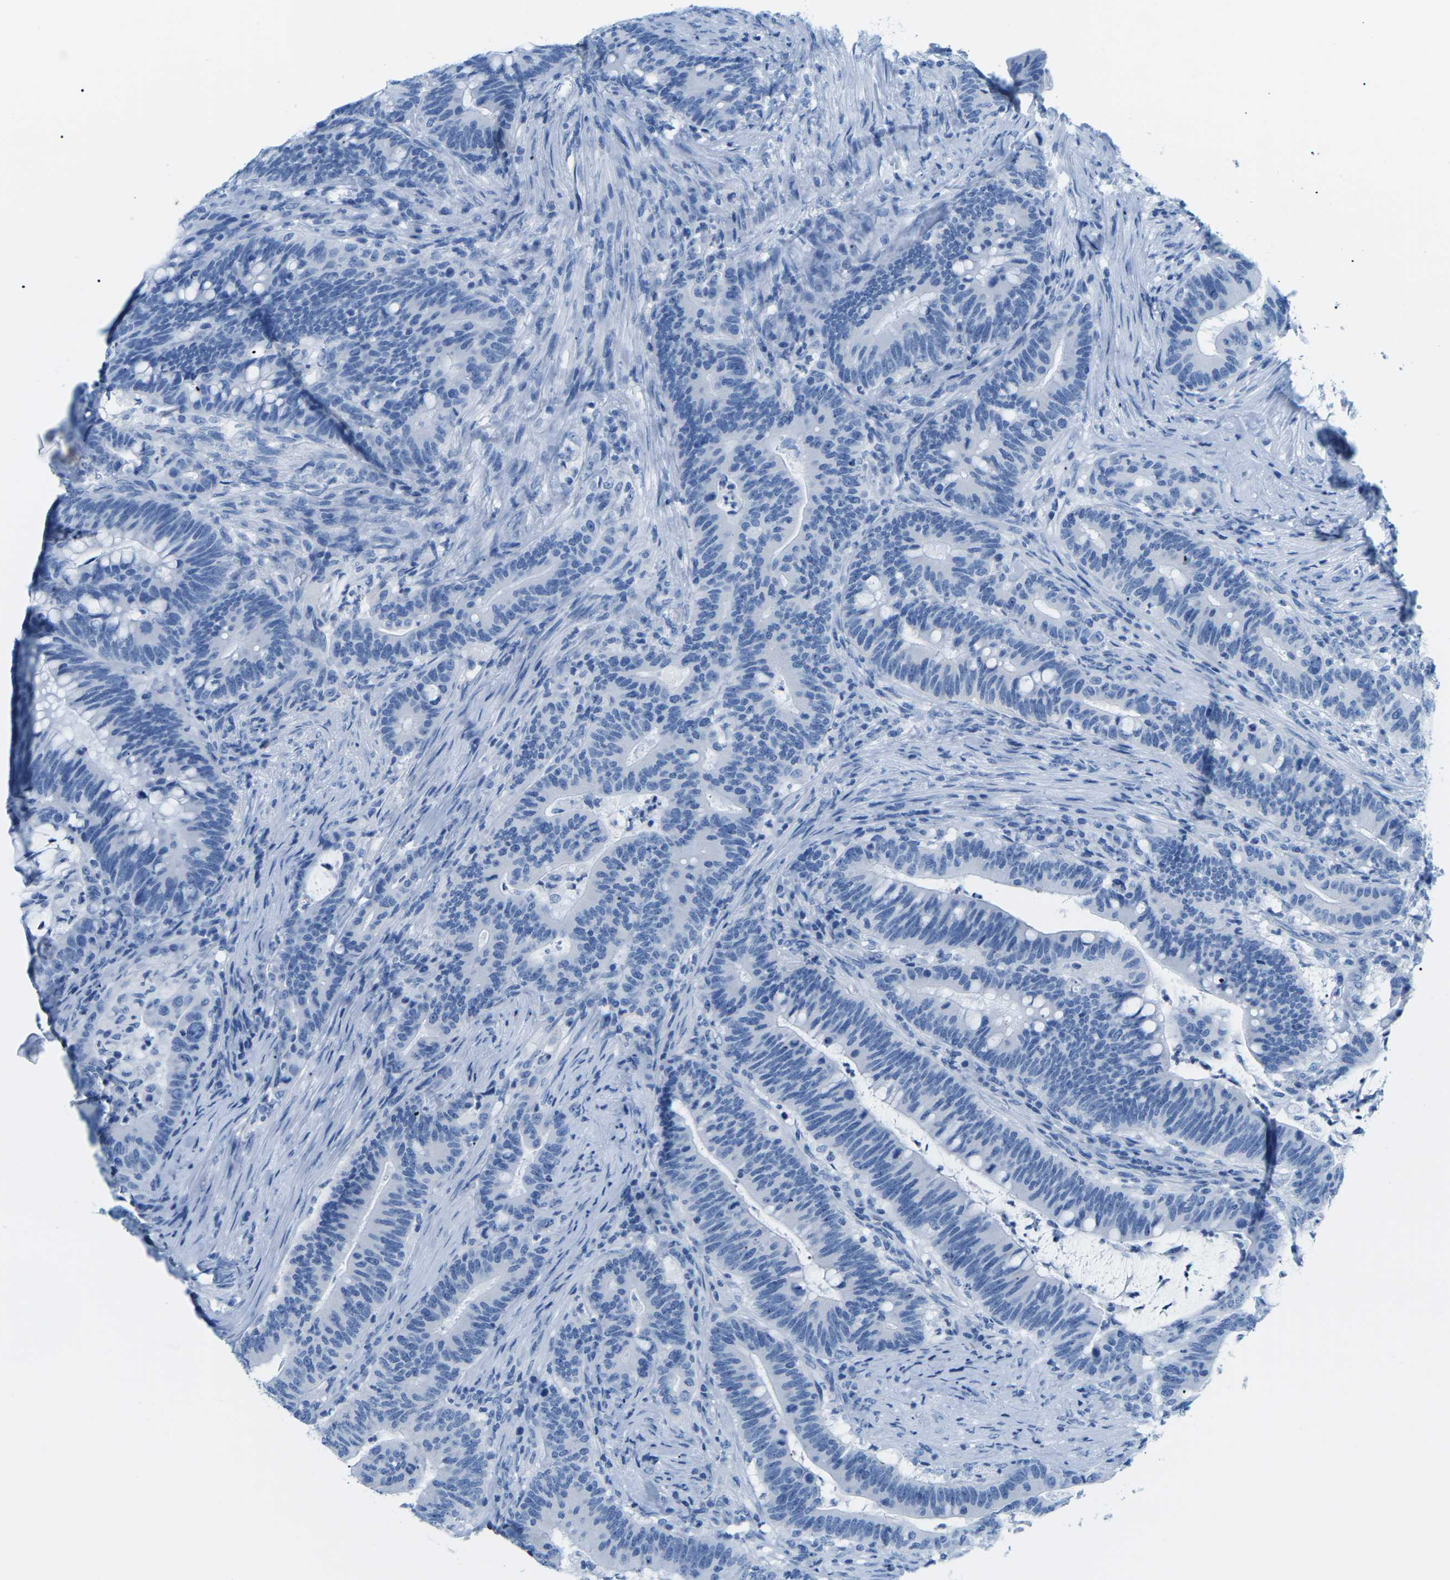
{"staining": {"intensity": "negative", "quantity": "none", "location": "none"}, "tissue": "colorectal cancer", "cell_type": "Tumor cells", "image_type": "cancer", "snomed": [{"axis": "morphology", "description": "Normal tissue, NOS"}, {"axis": "morphology", "description": "Adenocarcinoma, NOS"}, {"axis": "topography", "description": "Colon"}], "caption": "There is no significant positivity in tumor cells of colorectal adenocarcinoma.", "gene": "SLC12A1", "patient": {"sex": "female", "age": 66}}